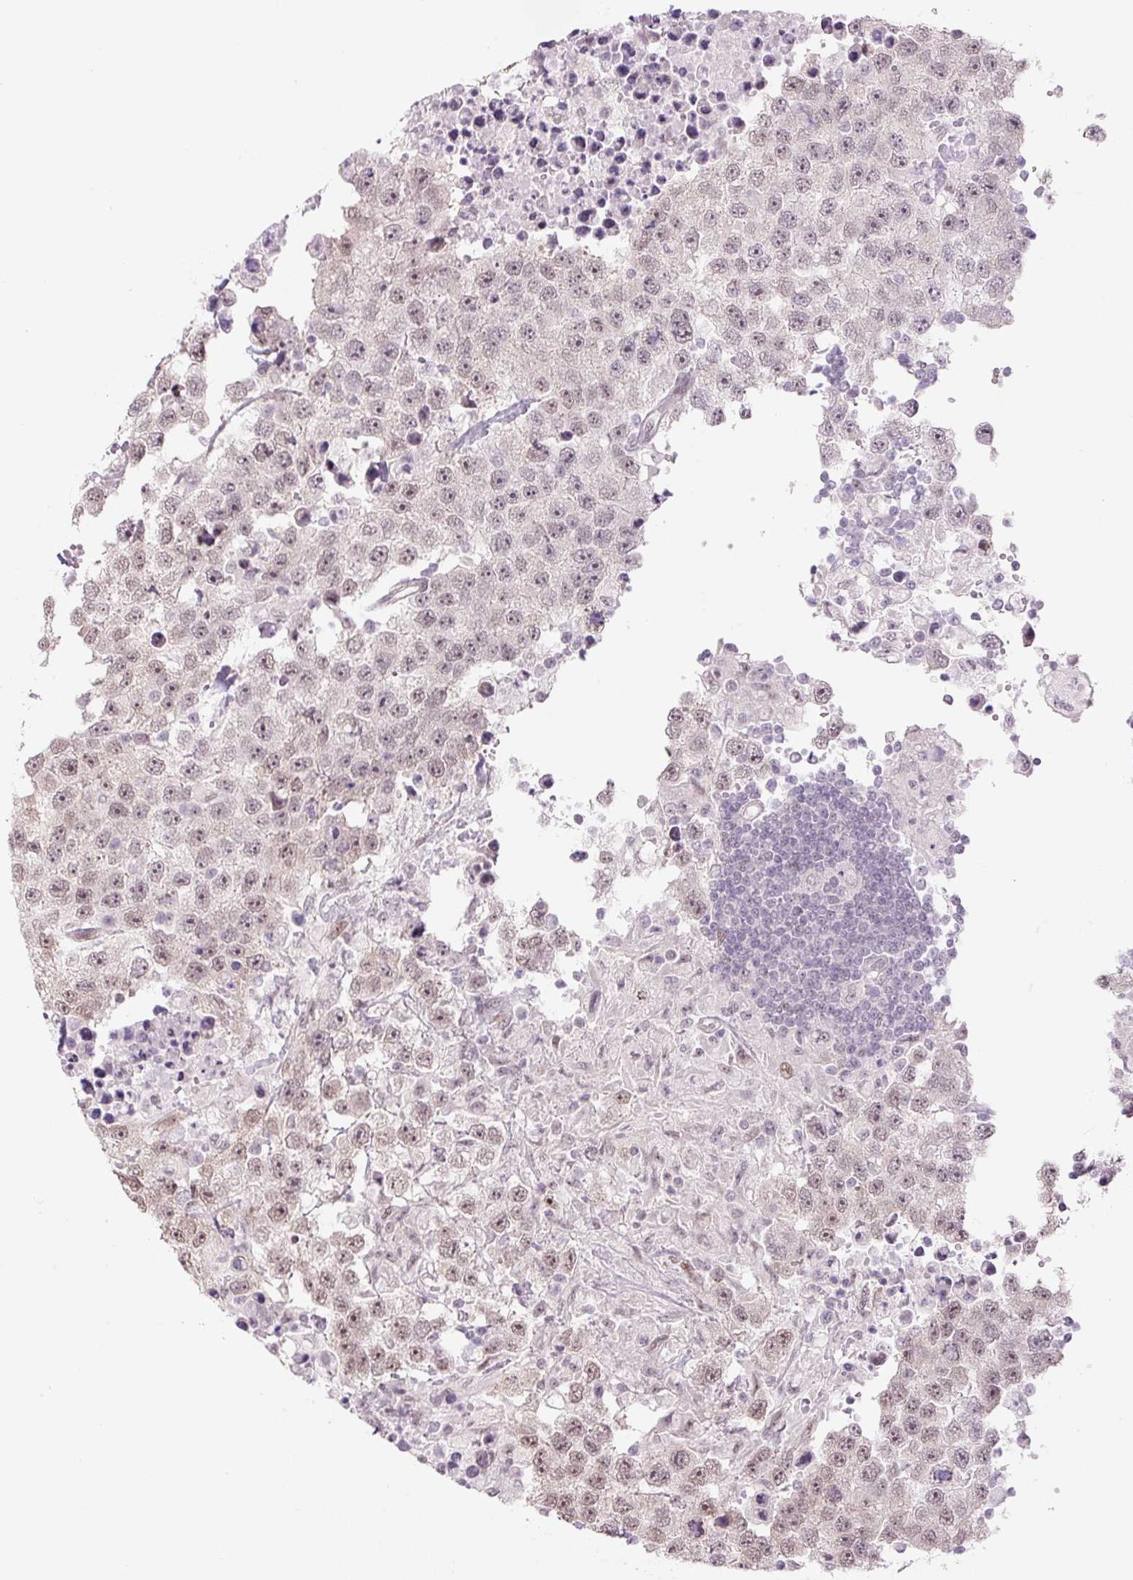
{"staining": {"intensity": "moderate", "quantity": ">75%", "location": "nuclear"}, "tissue": "testis cancer", "cell_type": "Tumor cells", "image_type": "cancer", "snomed": [{"axis": "morphology", "description": "Carcinoma, Embryonal, NOS"}, {"axis": "topography", "description": "Testis"}], "caption": "Protein expression analysis of testis cancer (embryonal carcinoma) shows moderate nuclear positivity in approximately >75% of tumor cells. (Stains: DAB (3,3'-diaminobenzidine) in brown, nuclei in blue, Microscopy: brightfield microscopy at high magnification).", "gene": "TCFL5", "patient": {"sex": "male", "age": 83}}